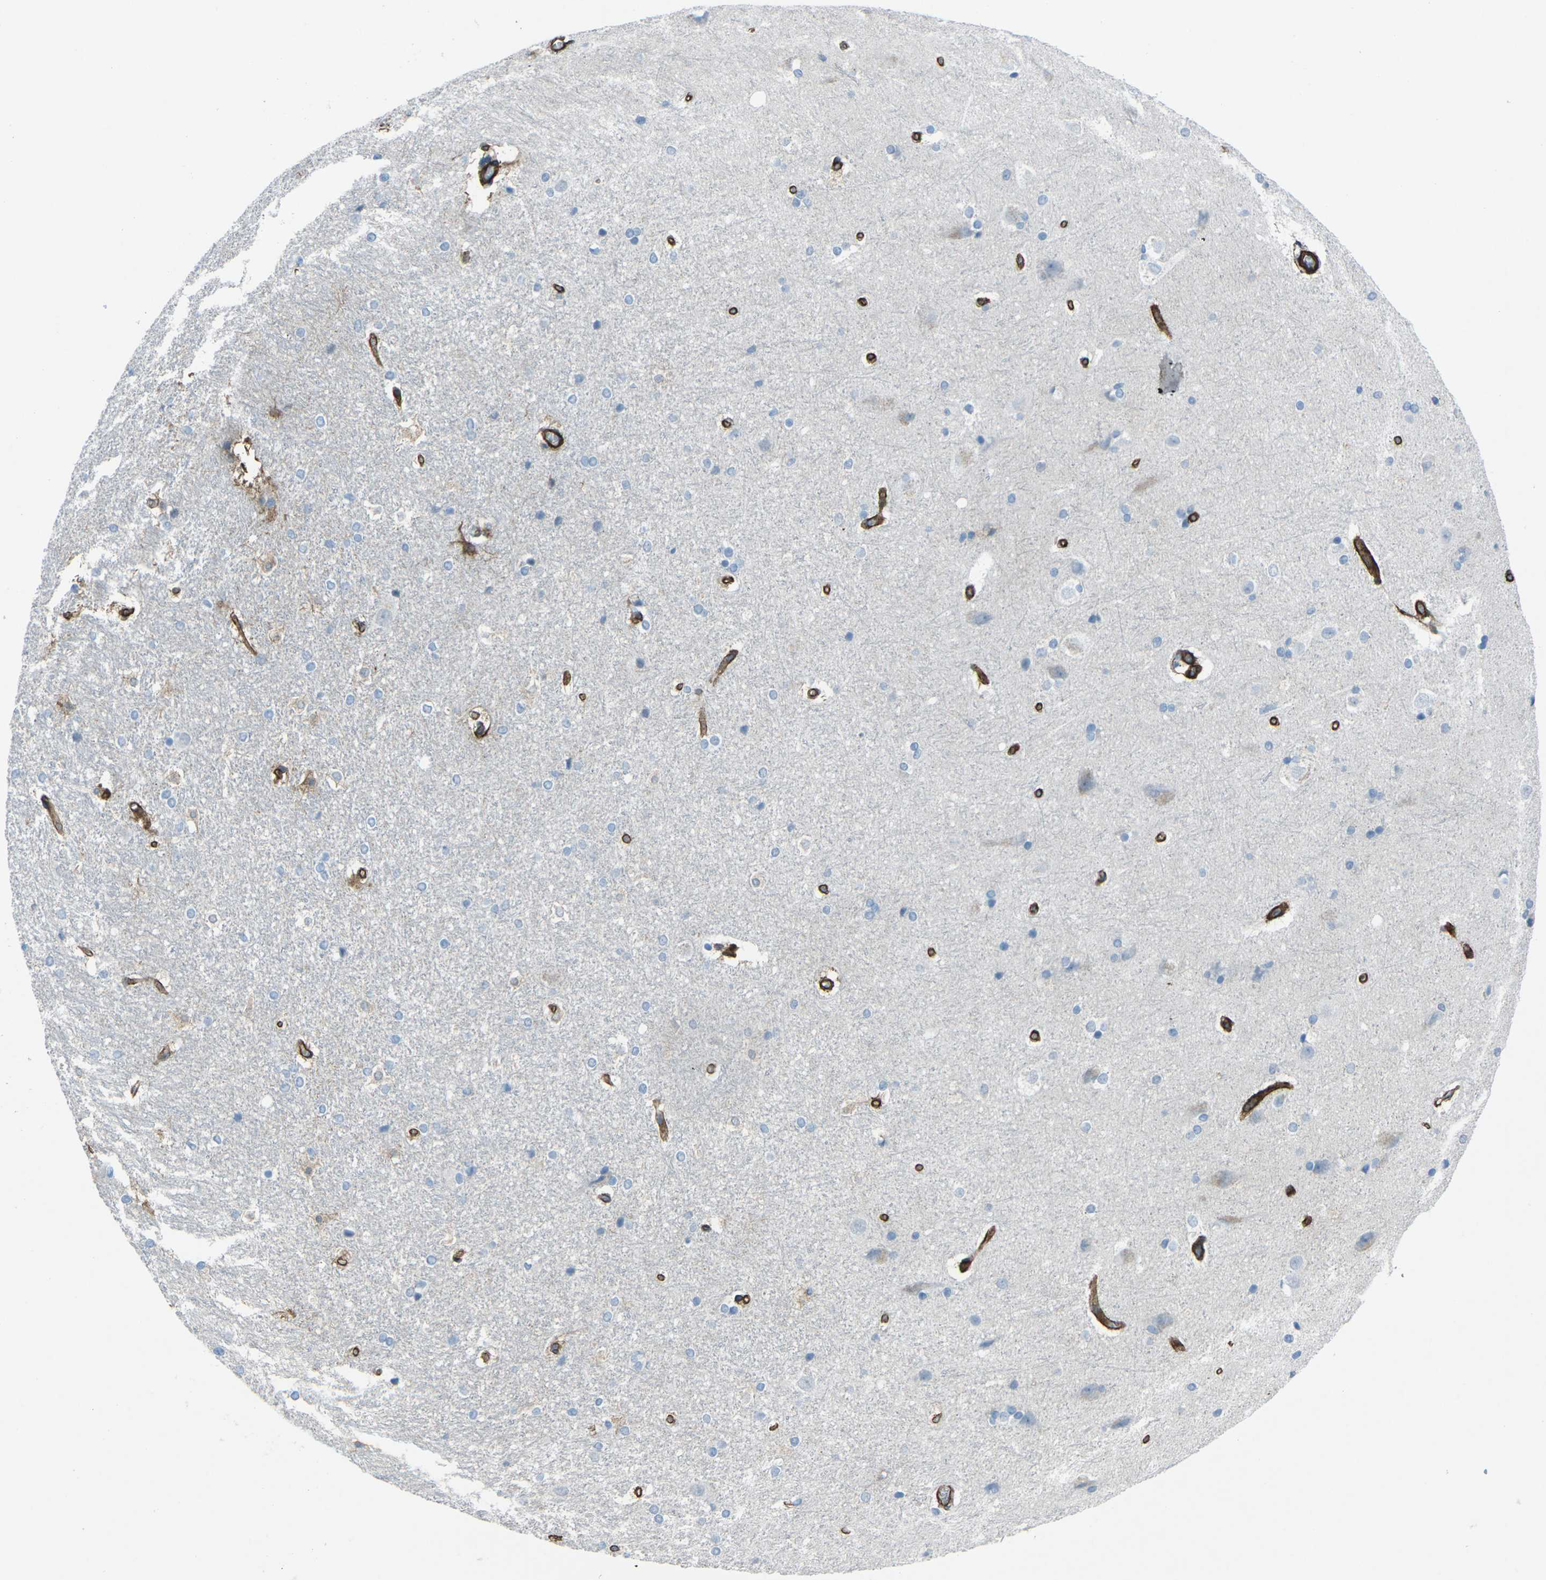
{"staining": {"intensity": "negative", "quantity": "none", "location": "none"}, "tissue": "hippocampus", "cell_type": "Glial cells", "image_type": "normal", "snomed": [{"axis": "morphology", "description": "Normal tissue, NOS"}, {"axis": "topography", "description": "Hippocampus"}], "caption": "Immunohistochemical staining of benign human hippocampus exhibits no significant positivity in glial cells.", "gene": "UTRN", "patient": {"sex": "female", "age": 19}}